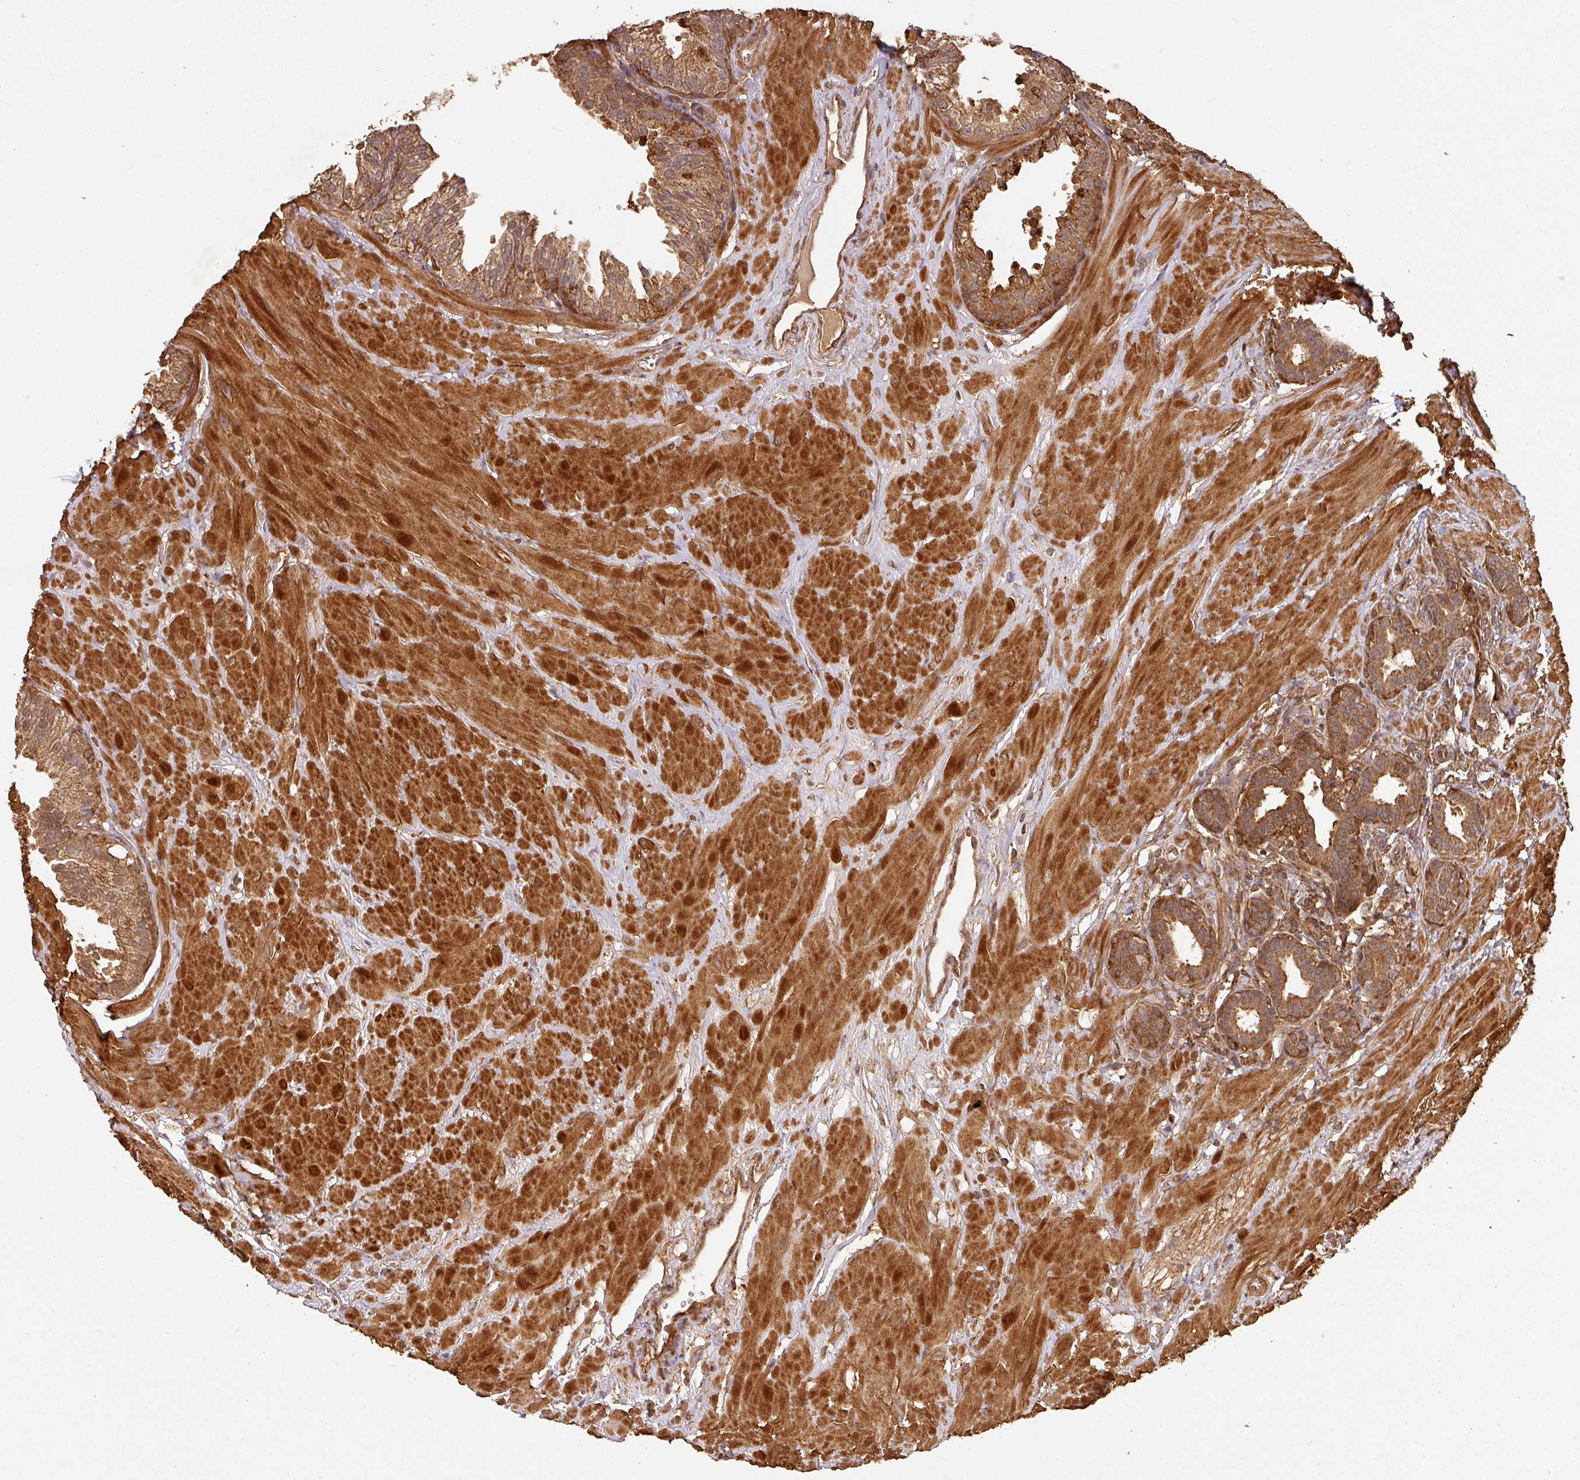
{"staining": {"intensity": "strong", "quantity": ">75%", "location": "cytoplasmic/membranous"}, "tissue": "prostate", "cell_type": "Glandular cells", "image_type": "normal", "snomed": [{"axis": "morphology", "description": "Normal tissue, NOS"}, {"axis": "topography", "description": "Prostate"}, {"axis": "topography", "description": "Peripheral nerve tissue"}], "caption": "Immunohistochemical staining of benign human prostate reveals strong cytoplasmic/membranous protein expression in about >75% of glandular cells.", "gene": "ZNF322", "patient": {"sex": "male", "age": 55}}